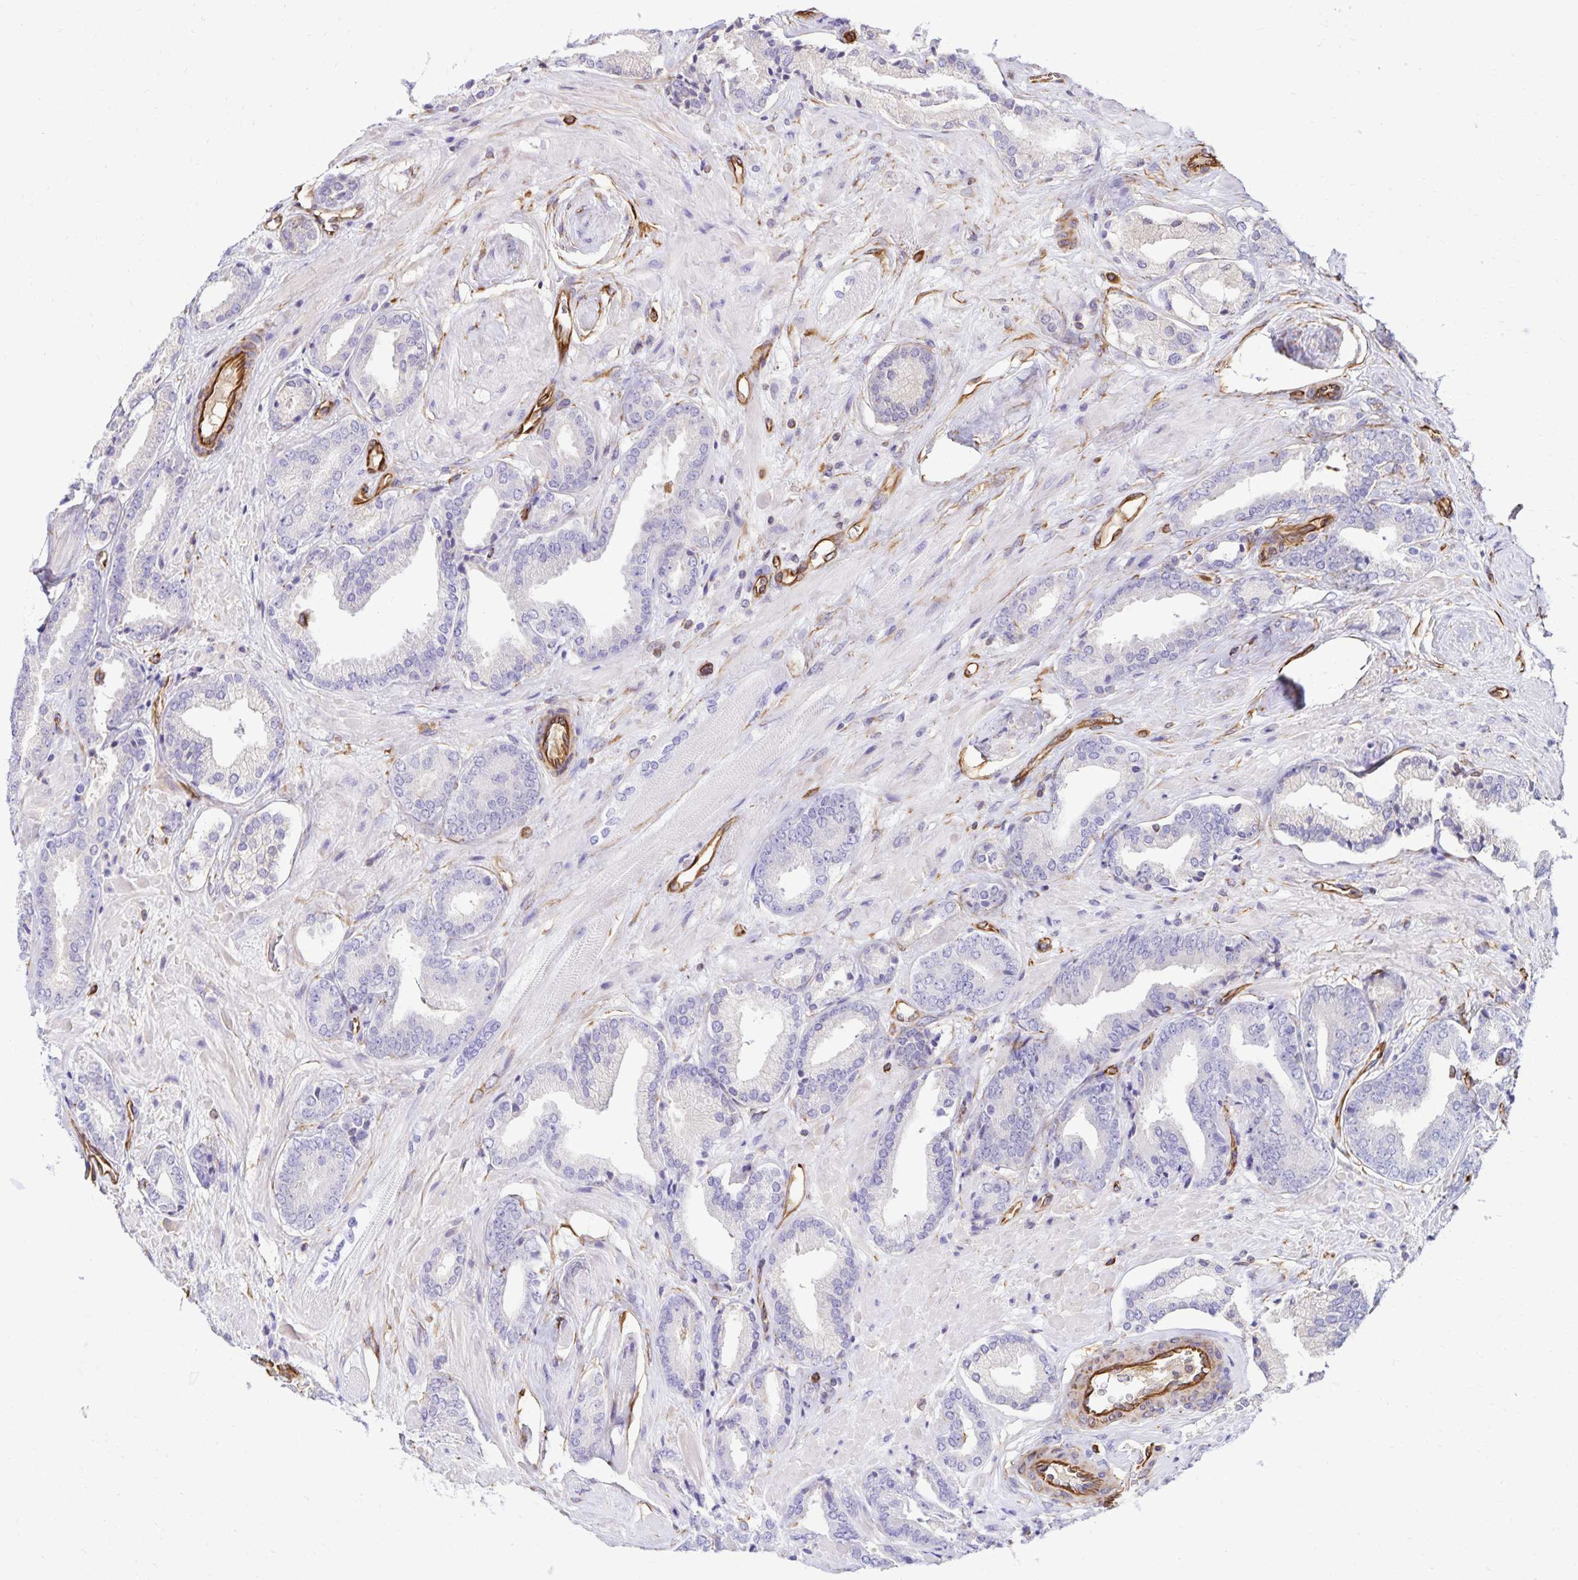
{"staining": {"intensity": "negative", "quantity": "none", "location": "none"}, "tissue": "prostate cancer", "cell_type": "Tumor cells", "image_type": "cancer", "snomed": [{"axis": "morphology", "description": "Adenocarcinoma, High grade"}, {"axis": "topography", "description": "Prostate"}], "caption": "Photomicrograph shows no protein positivity in tumor cells of prostate cancer tissue.", "gene": "TRPV6", "patient": {"sex": "male", "age": 56}}